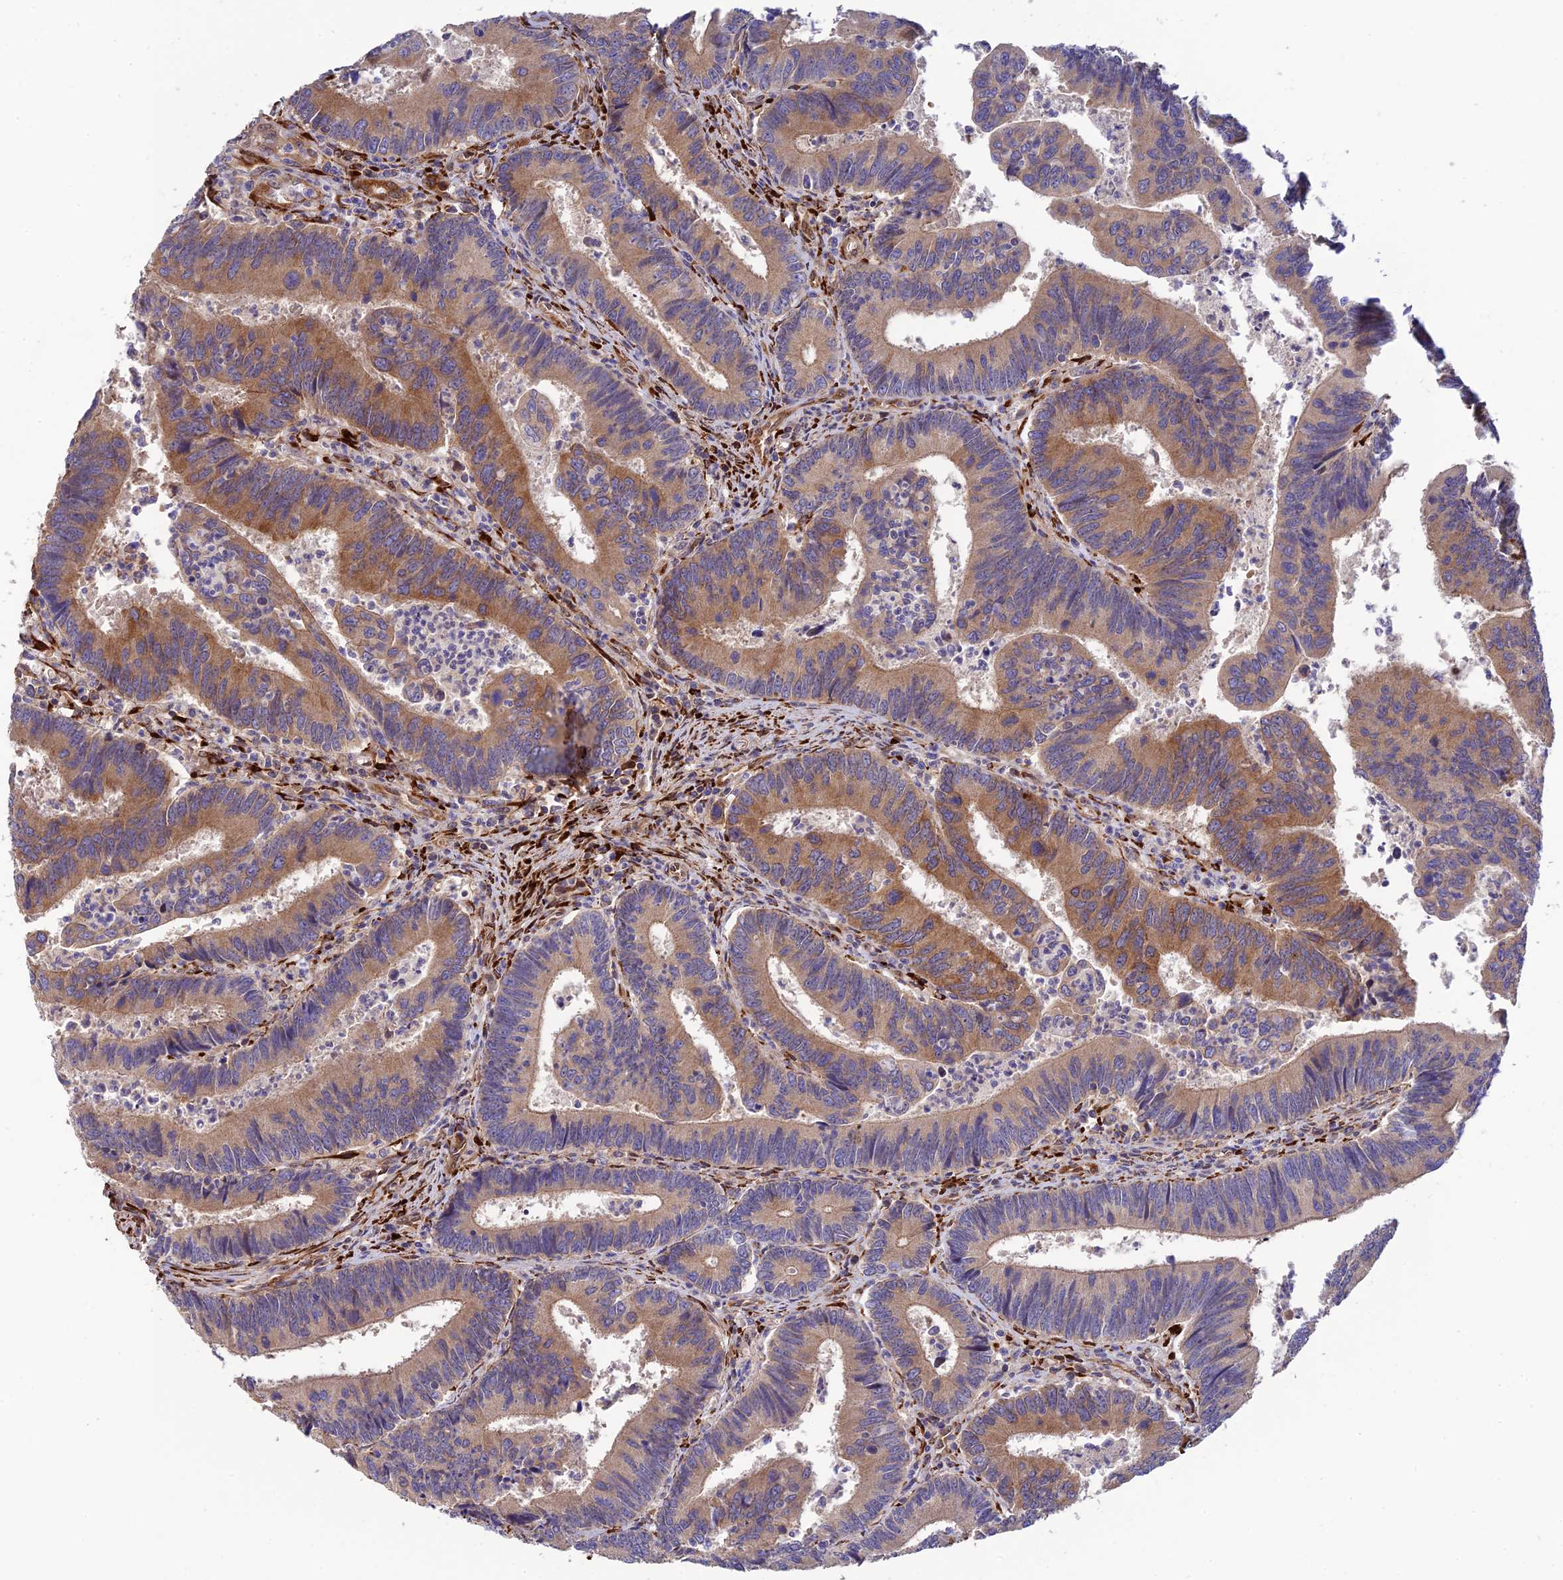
{"staining": {"intensity": "moderate", "quantity": ">75%", "location": "cytoplasmic/membranous"}, "tissue": "colorectal cancer", "cell_type": "Tumor cells", "image_type": "cancer", "snomed": [{"axis": "morphology", "description": "Adenocarcinoma, NOS"}, {"axis": "topography", "description": "Colon"}], "caption": "Protein analysis of colorectal cancer tissue reveals moderate cytoplasmic/membranous positivity in about >75% of tumor cells.", "gene": "P3H3", "patient": {"sex": "female", "age": 67}}